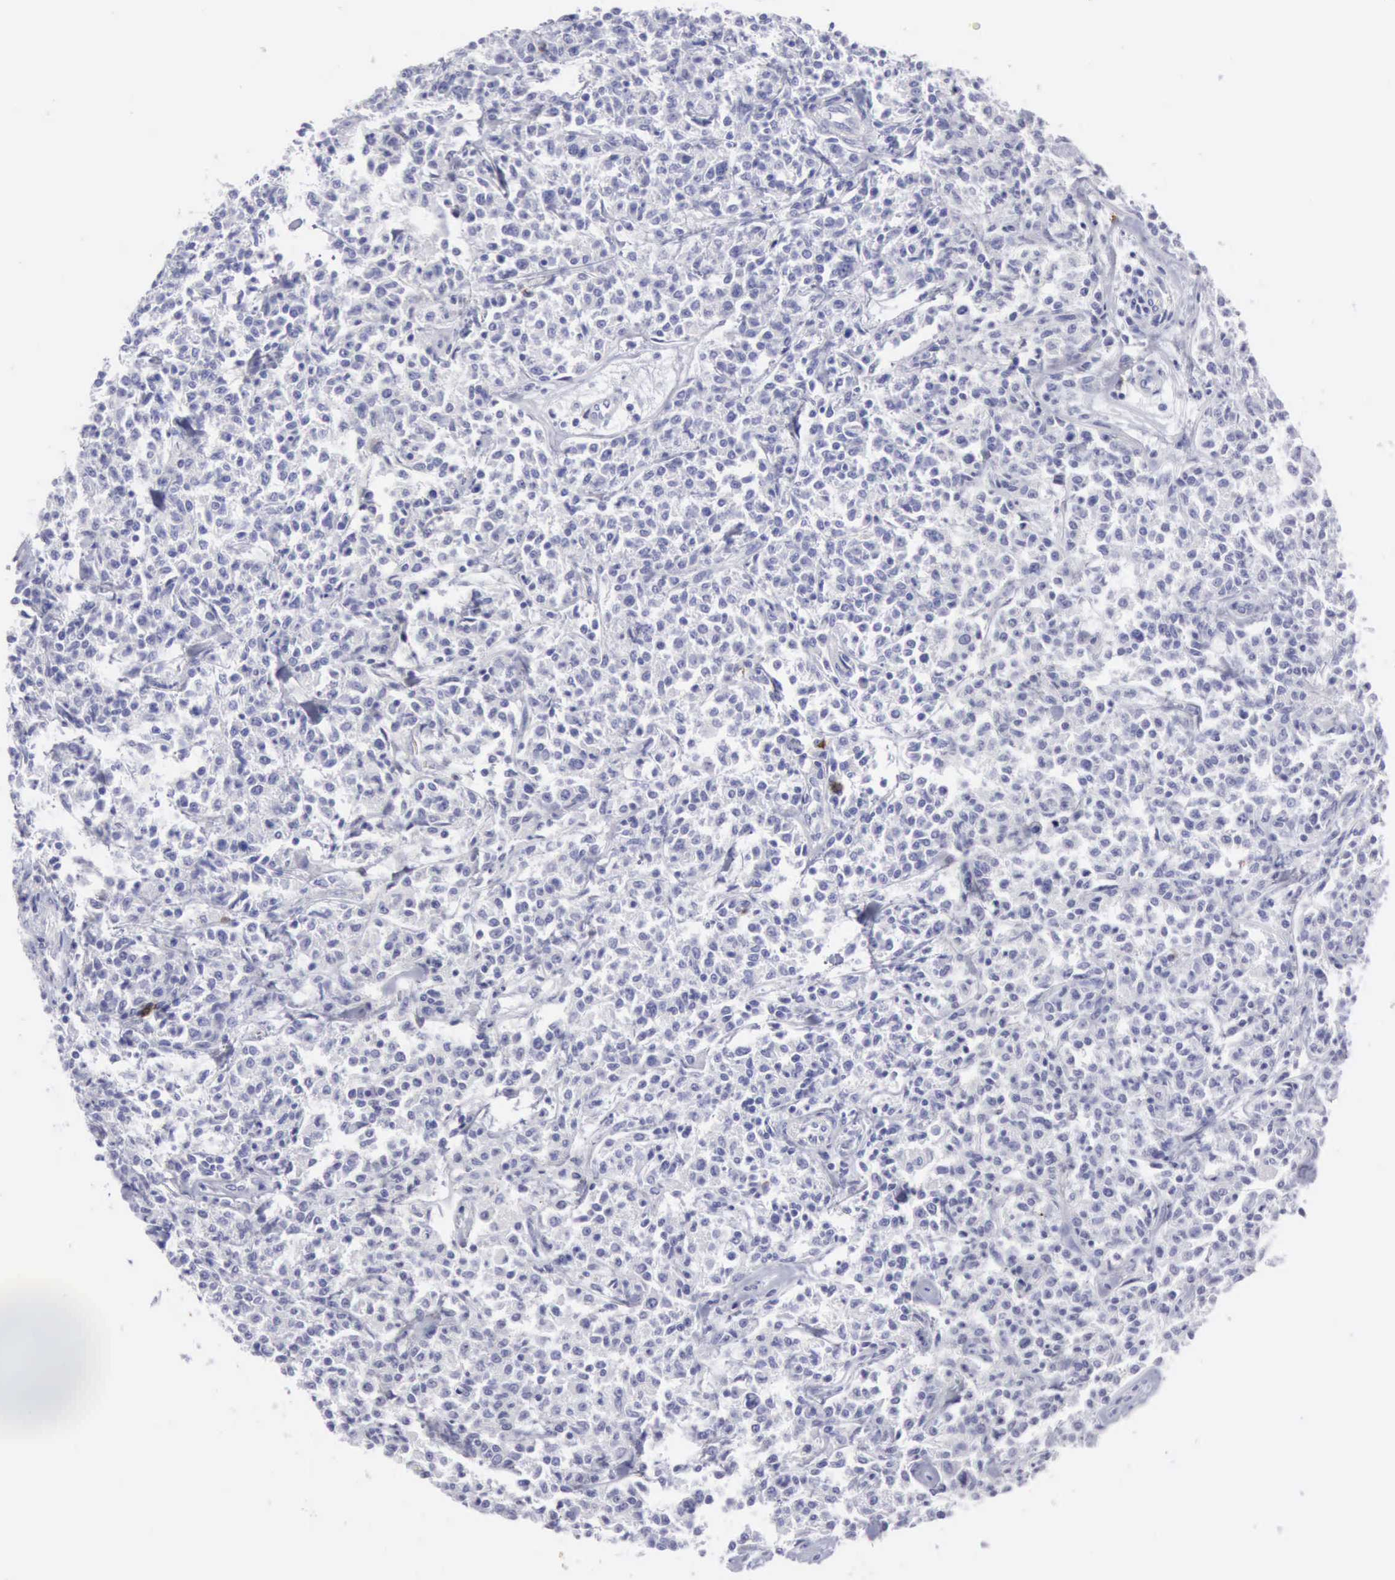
{"staining": {"intensity": "negative", "quantity": "none", "location": "none"}, "tissue": "lymphoma", "cell_type": "Tumor cells", "image_type": "cancer", "snomed": [{"axis": "morphology", "description": "Malignant lymphoma, non-Hodgkin's type, Low grade"}, {"axis": "topography", "description": "Small intestine"}], "caption": "Immunohistochemistry image of lymphoma stained for a protein (brown), which reveals no positivity in tumor cells. The staining is performed using DAB brown chromogen with nuclei counter-stained in using hematoxylin.", "gene": "NCAM1", "patient": {"sex": "female", "age": 59}}